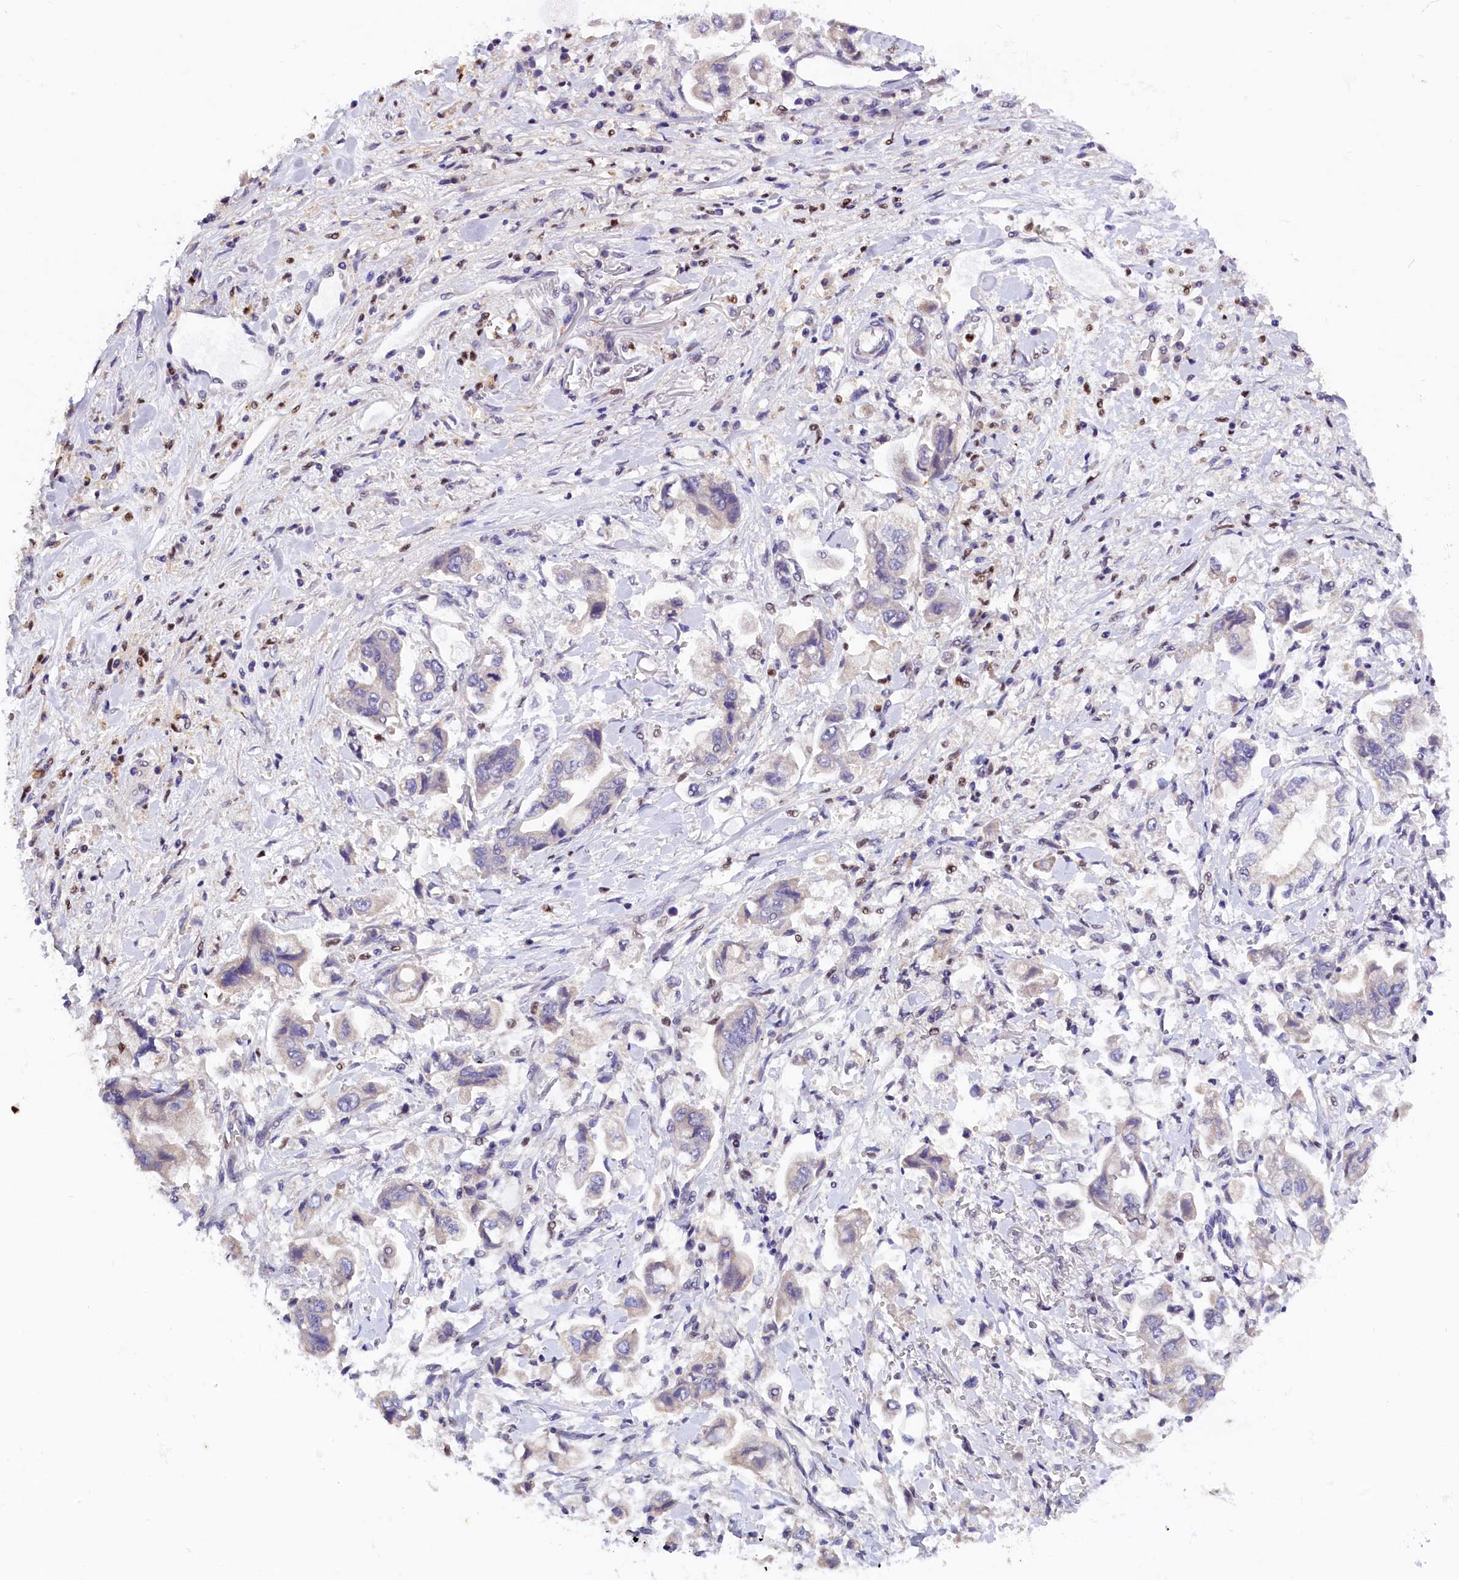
{"staining": {"intensity": "negative", "quantity": "none", "location": "none"}, "tissue": "stomach cancer", "cell_type": "Tumor cells", "image_type": "cancer", "snomed": [{"axis": "morphology", "description": "Adenocarcinoma, NOS"}, {"axis": "topography", "description": "Stomach"}], "caption": "Image shows no protein expression in tumor cells of stomach adenocarcinoma tissue.", "gene": "BTBD9", "patient": {"sex": "male", "age": 62}}